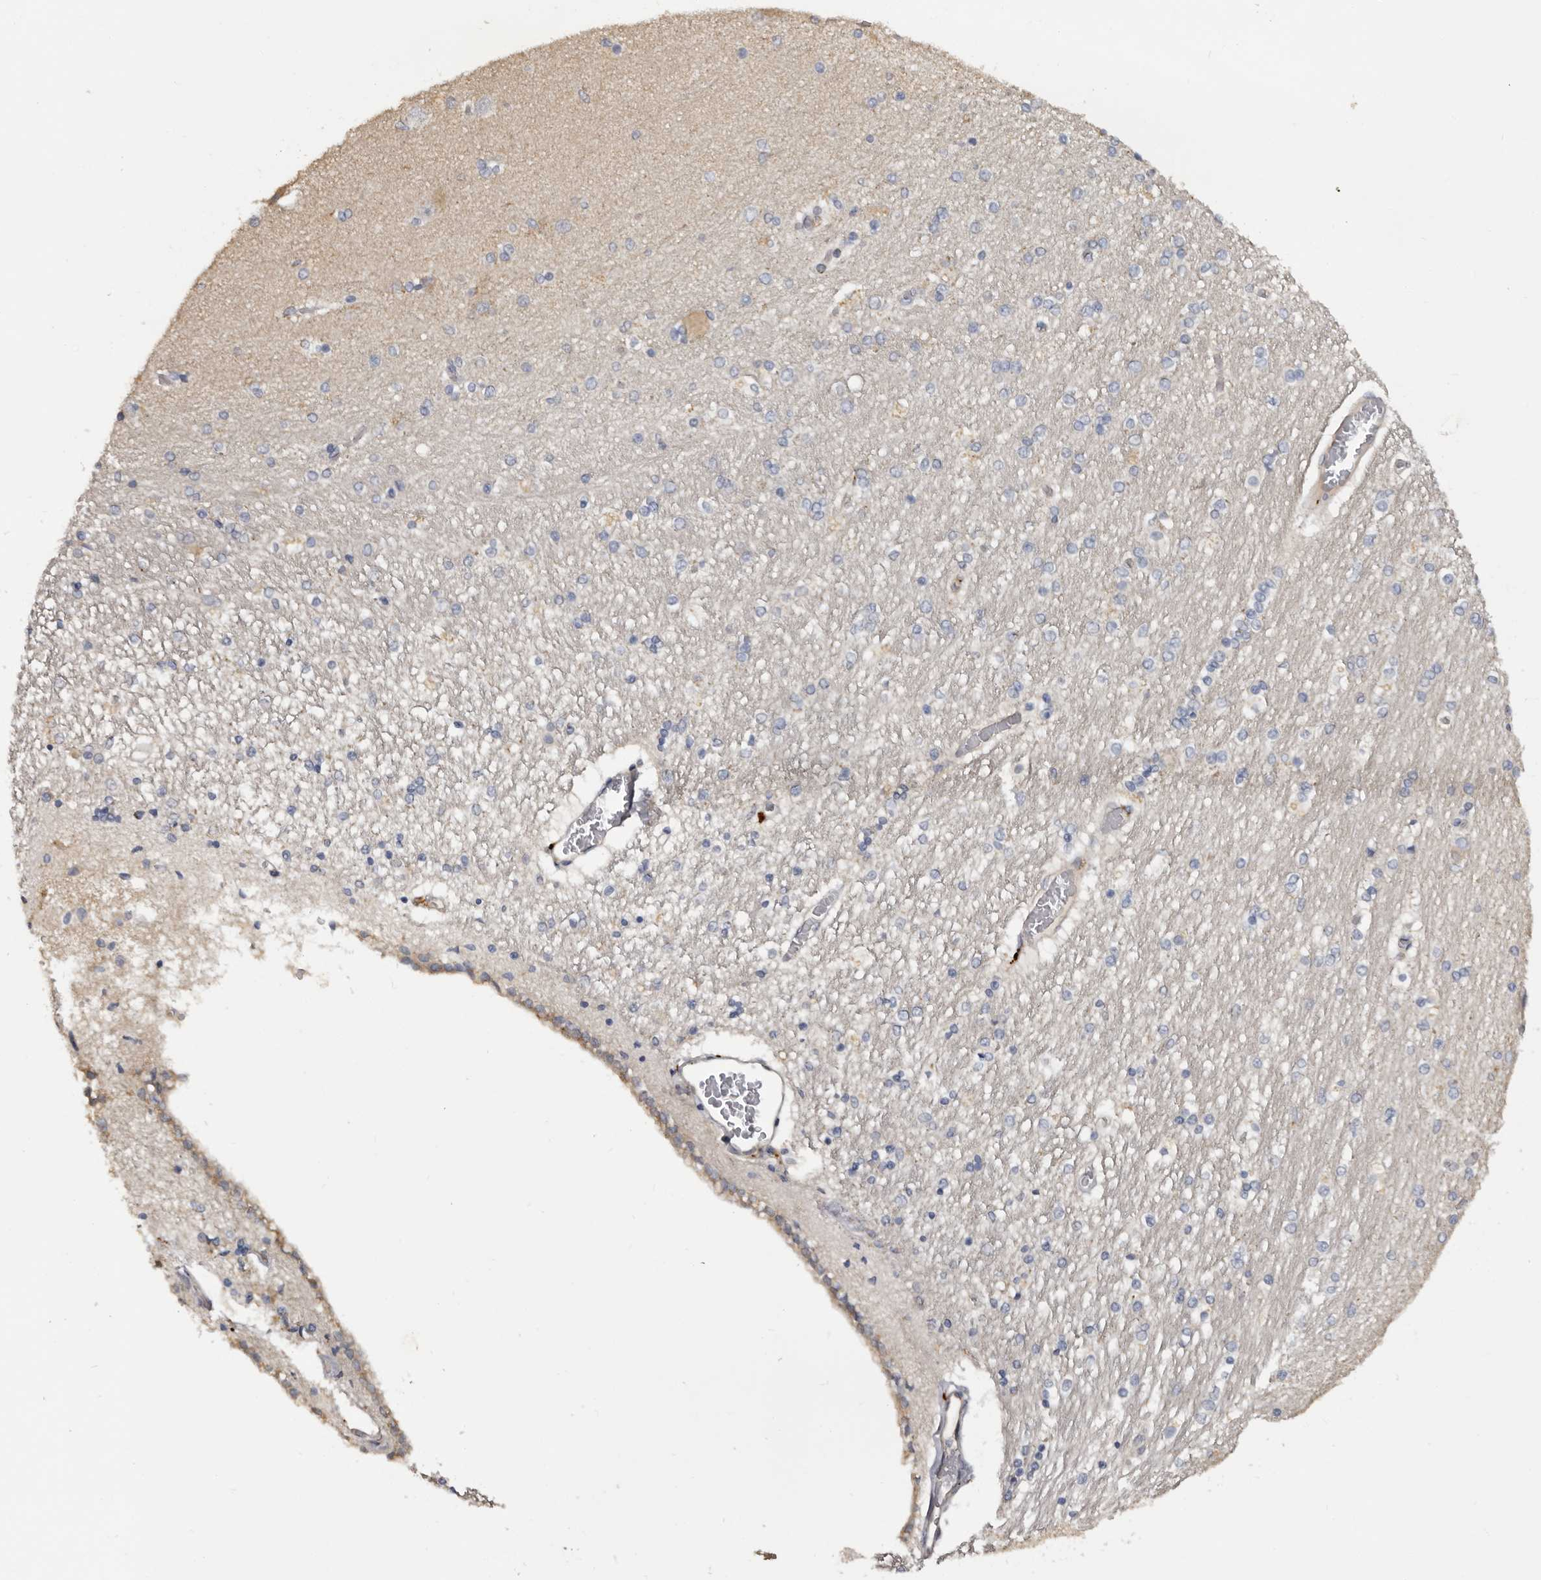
{"staining": {"intensity": "moderate", "quantity": "<25%", "location": "cytoplasmic/membranous"}, "tissue": "hippocampus", "cell_type": "Glial cells", "image_type": "normal", "snomed": [{"axis": "morphology", "description": "Normal tissue, NOS"}, {"axis": "topography", "description": "Hippocampus"}], "caption": "Protein staining of benign hippocampus displays moderate cytoplasmic/membranous positivity in approximately <25% of glial cells.", "gene": "DAP", "patient": {"sex": "female", "age": 54}}